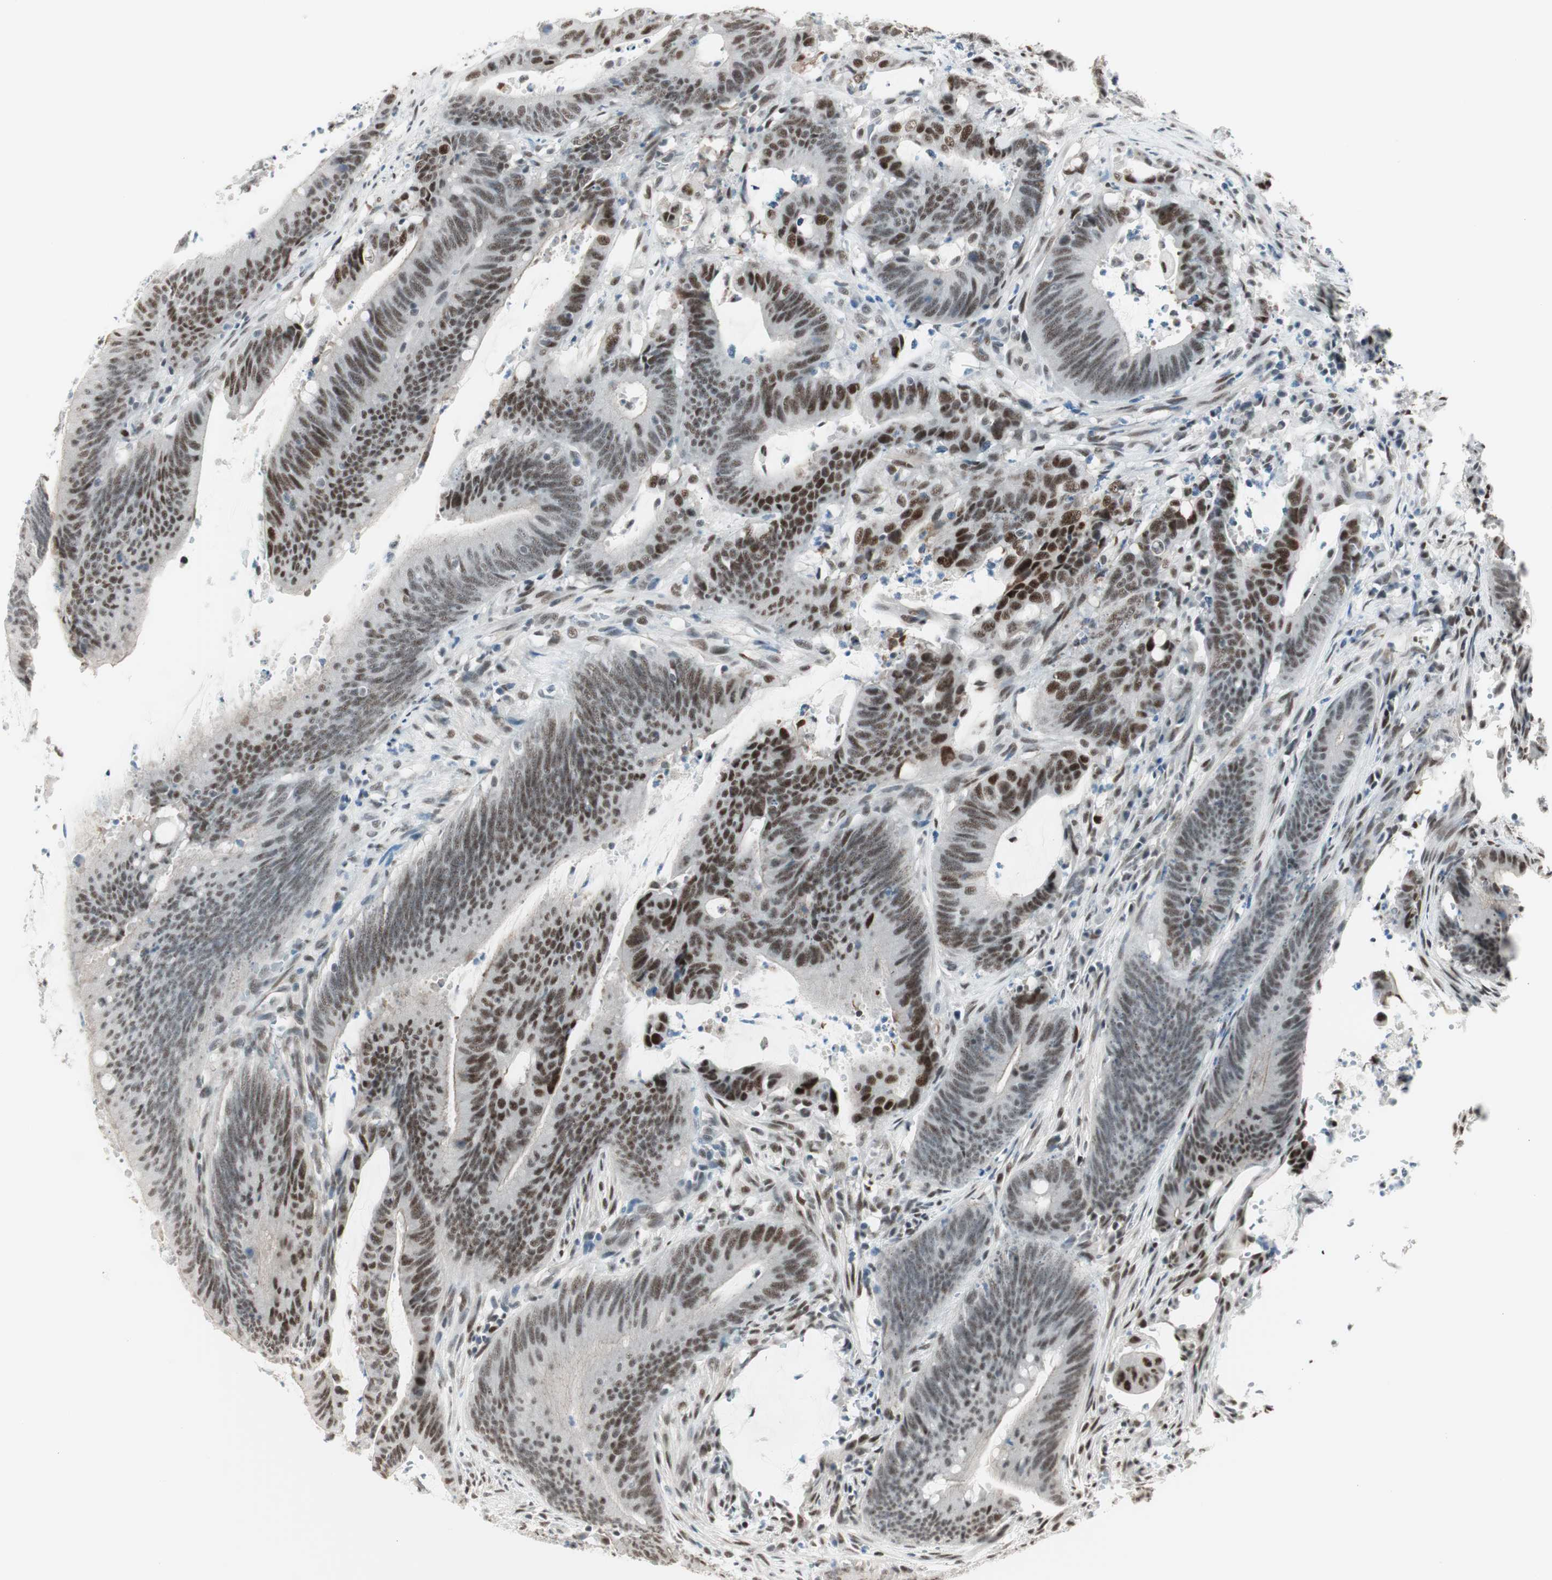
{"staining": {"intensity": "moderate", "quantity": ">75%", "location": "nuclear"}, "tissue": "colorectal cancer", "cell_type": "Tumor cells", "image_type": "cancer", "snomed": [{"axis": "morphology", "description": "Adenocarcinoma, NOS"}, {"axis": "topography", "description": "Rectum"}], "caption": "This image reveals adenocarcinoma (colorectal) stained with immunohistochemistry to label a protein in brown. The nuclear of tumor cells show moderate positivity for the protein. Nuclei are counter-stained blue.", "gene": "HEXIM1", "patient": {"sex": "female", "age": 66}}